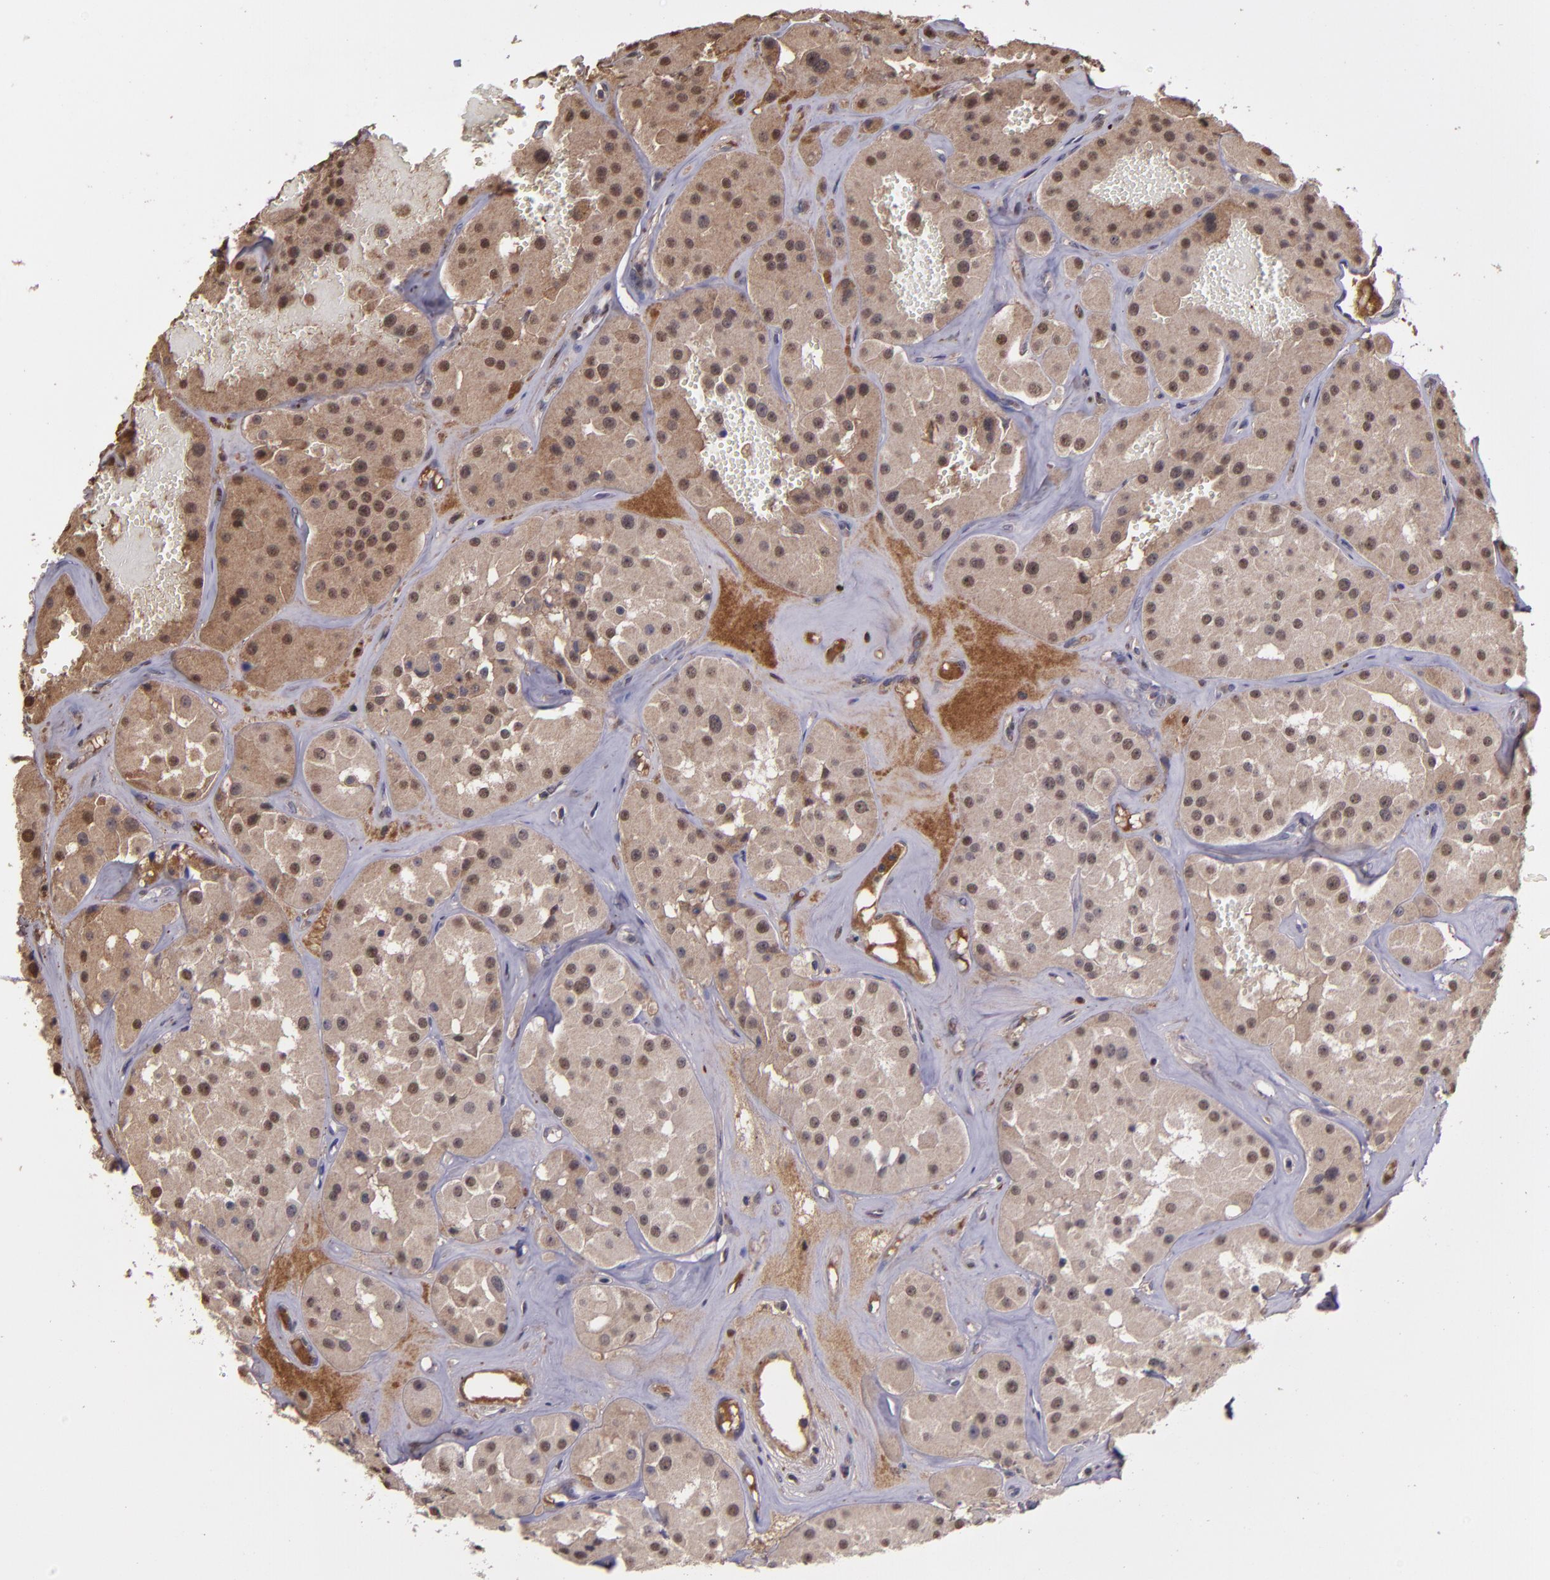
{"staining": {"intensity": "moderate", "quantity": ">75%", "location": "cytoplasmic/membranous,nuclear"}, "tissue": "renal cancer", "cell_type": "Tumor cells", "image_type": "cancer", "snomed": [{"axis": "morphology", "description": "Adenocarcinoma, uncertain malignant potential"}, {"axis": "topography", "description": "Kidney"}], "caption": "Renal cancer (adenocarcinoma,  uncertain malignant potential) stained for a protein reveals moderate cytoplasmic/membranous and nuclear positivity in tumor cells.", "gene": "SERPINF2", "patient": {"sex": "male", "age": 63}}